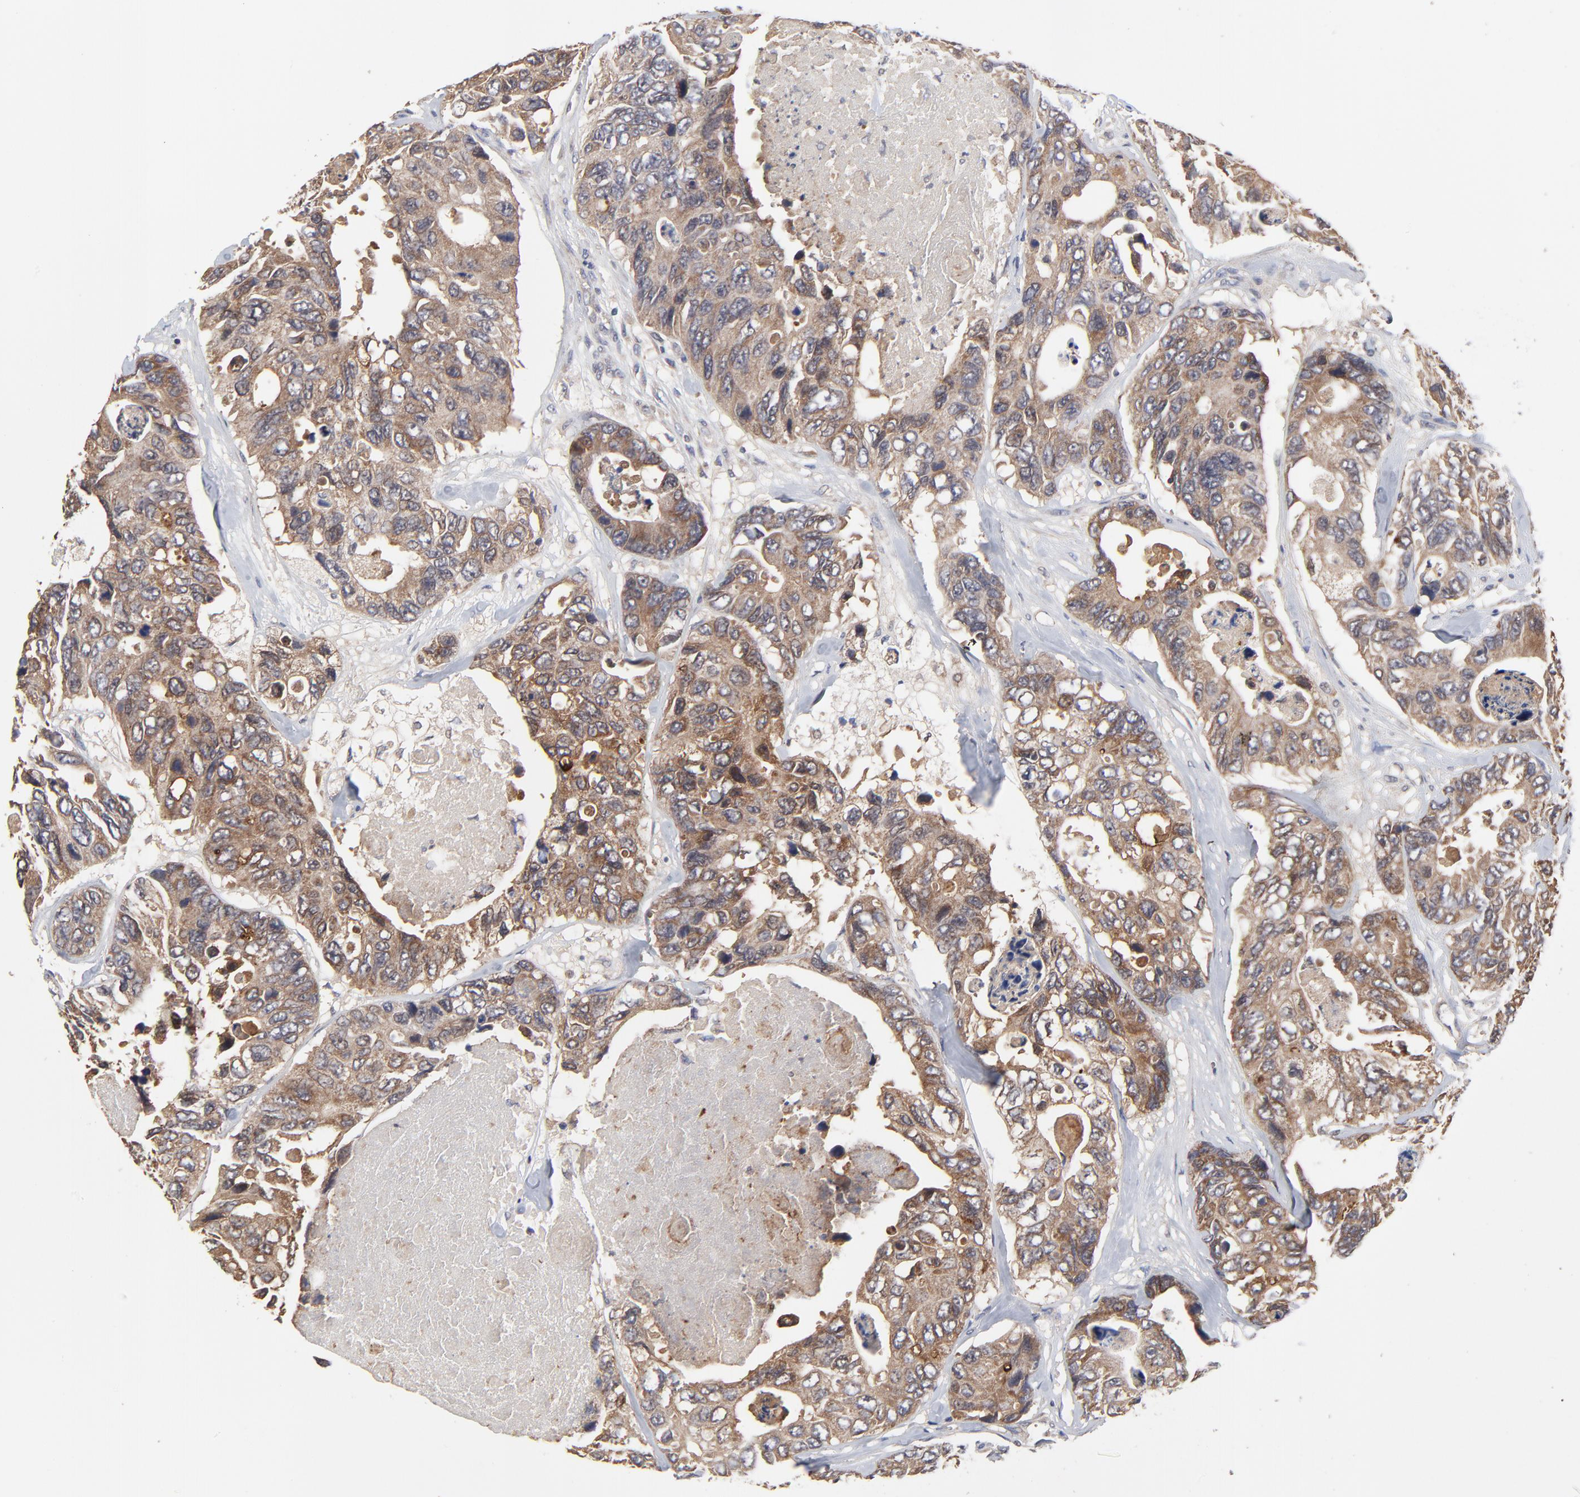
{"staining": {"intensity": "moderate", "quantity": "25%-75%", "location": "cytoplasmic/membranous"}, "tissue": "colorectal cancer", "cell_type": "Tumor cells", "image_type": "cancer", "snomed": [{"axis": "morphology", "description": "Adenocarcinoma, NOS"}, {"axis": "topography", "description": "Colon"}], "caption": "Immunohistochemical staining of colorectal adenocarcinoma shows moderate cytoplasmic/membranous protein expression in approximately 25%-75% of tumor cells.", "gene": "PCMT1", "patient": {"sex": "female", "age": 86}}